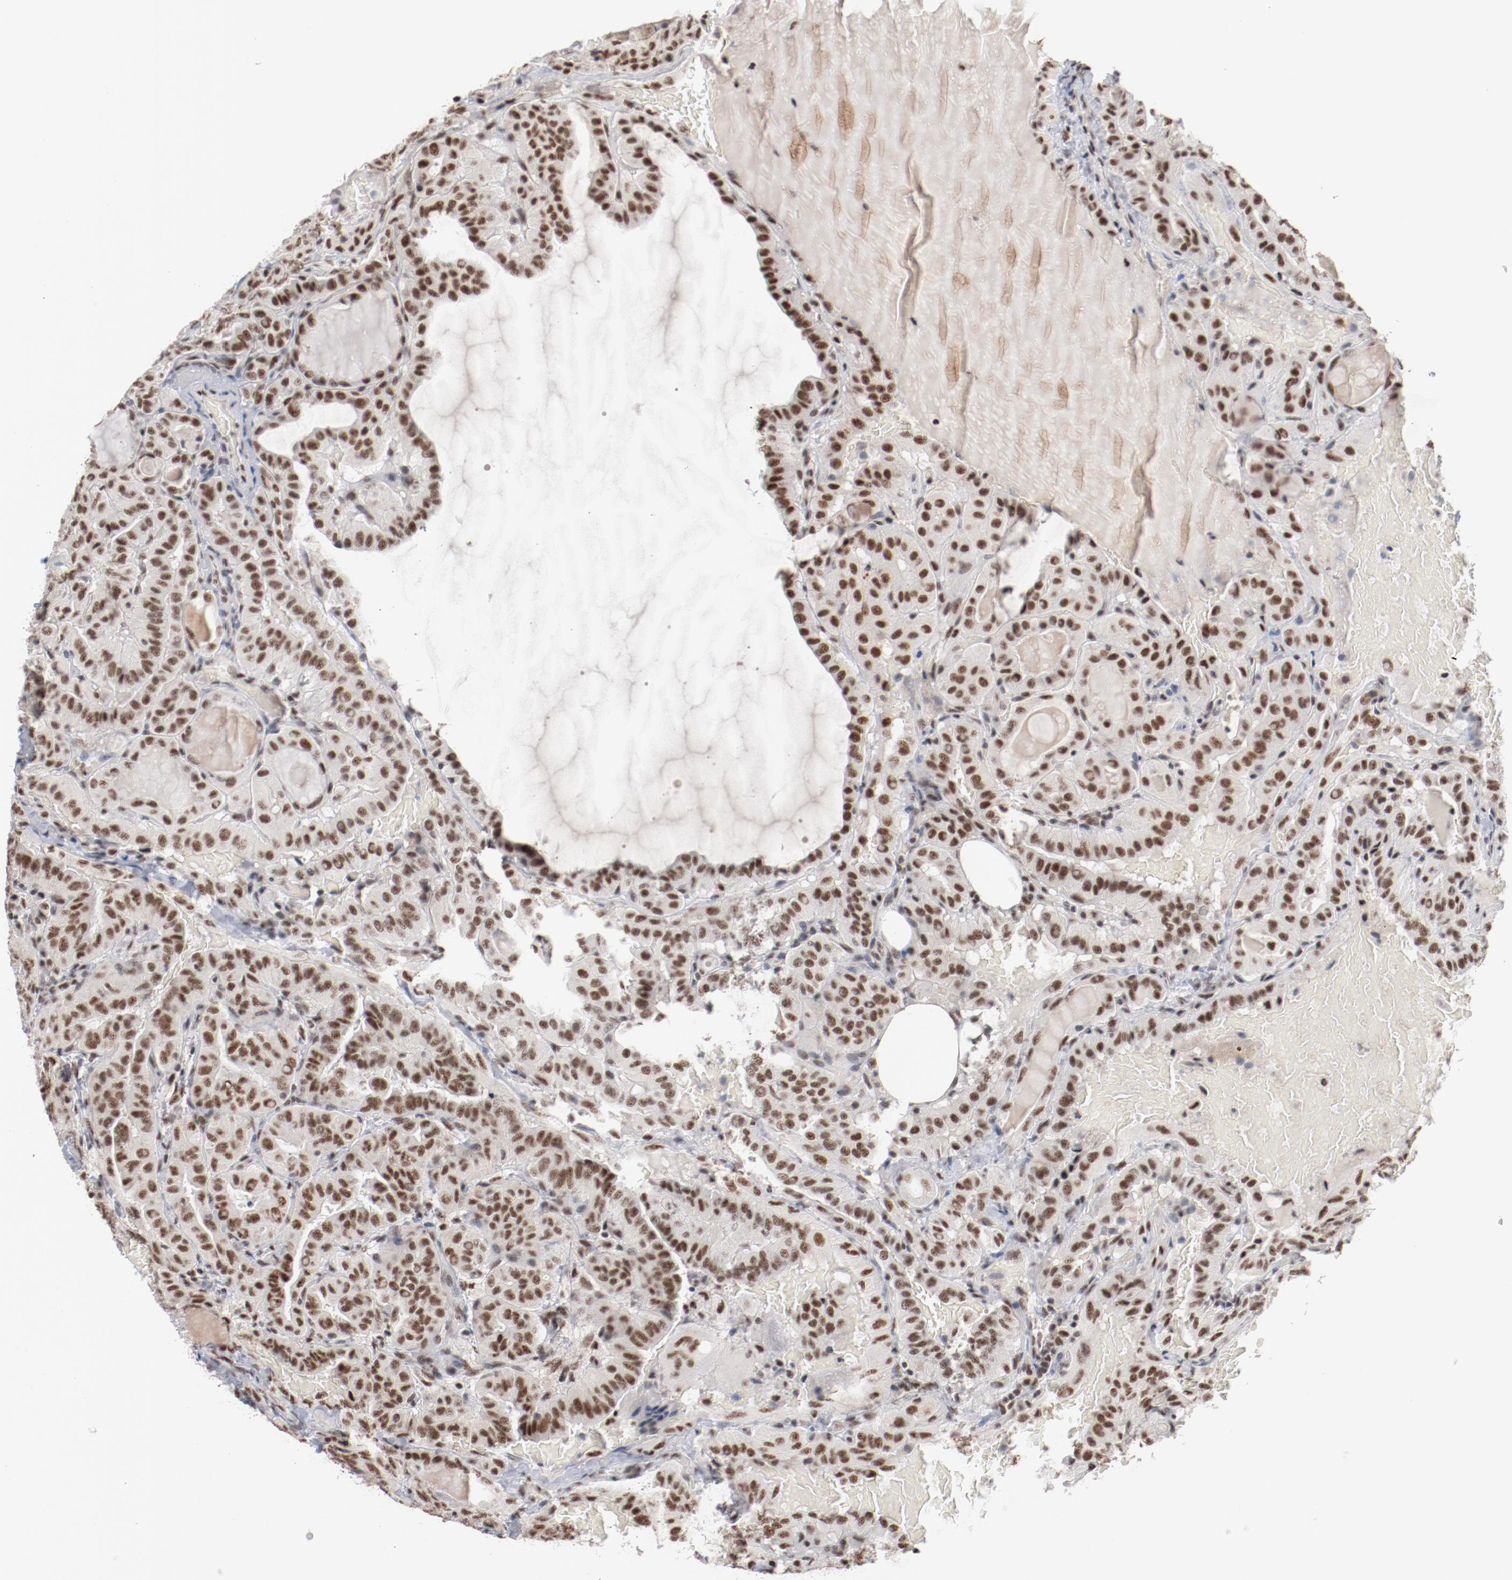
{"staining": {"intensity": "moderate", "quantity": ">75%", "location": "nuclear"}, "tissue": "thyroid cancer", "cell_type": "Tumor cells", "image_type": "cancer", "snomed": [{"axis": "morphology", "description": "Papillary adenocarcinoma, NOS"}, {"axis": "topography", "description": "Thyroid gland"}], "caption": "Brown immunohistochemical staining in human thyroid papillary adenocarcinoma exhibits moderate nuclear staining in approximately >75% of tumor cells. (DAB (3,3'-diaminobenzidine) IHC, brown staining for protein, blue staining for nuclei).", "gene": "BUB3", "patient": {"sex": "male", "age": 77}}